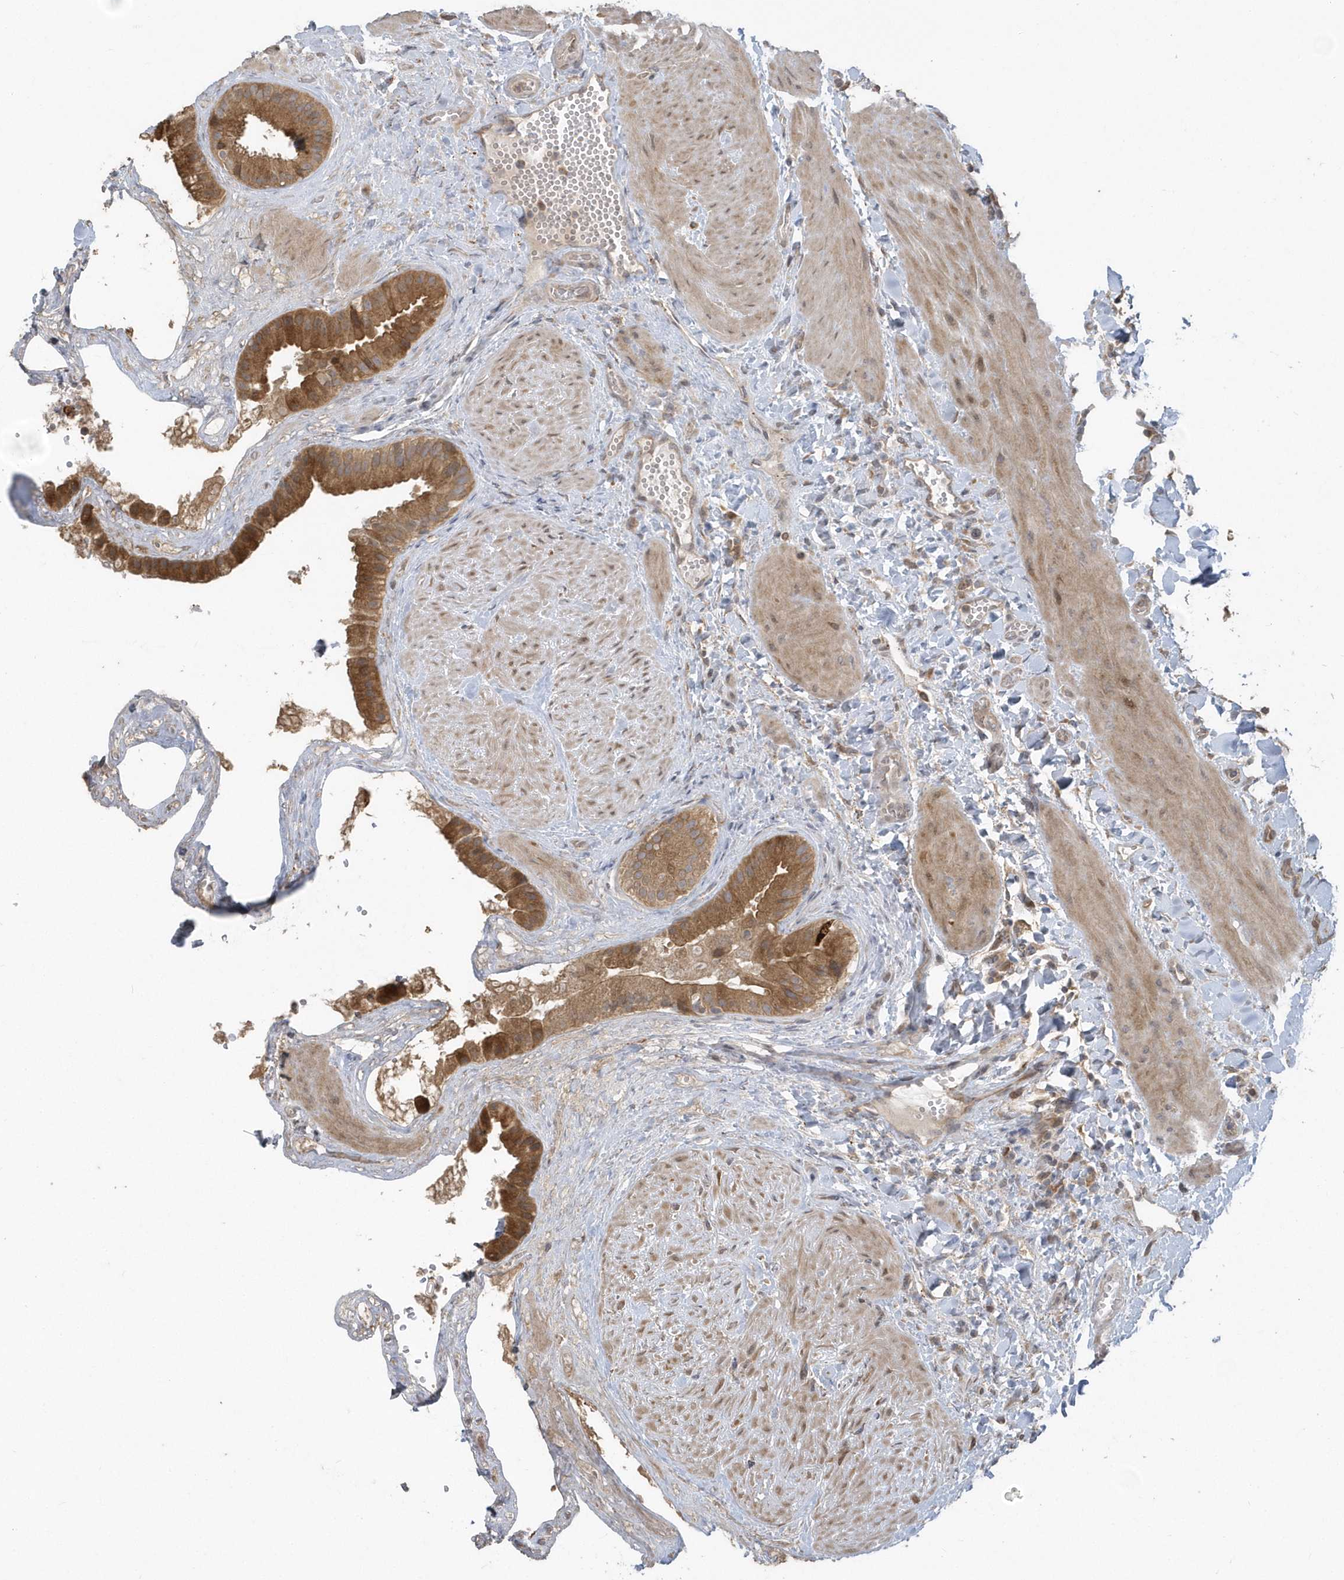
{"staining": {"intensity": "moderate", "quantity": ">75%", "location": "cytoplasmic/membranous"}, "tissue": "gallbladder", "cell_type": "Glandular cells", "image_type": "normal", "snomed": [{"axis": "morphology", "description": "Normal tissue, NOS"}, {"axis": "topography", "description": "Gallbladder"}], "caption": "Immunohistochemistry (IHC) photomicrograph of unremarkable gallbladder stained for a protein (brown), which shows medium levels of moderate cytoplasmic/membranous expression in approximately >75% of glandular cells.", "gene": "HERPUD1", "patient": {"sex": "male", "age": 55}}